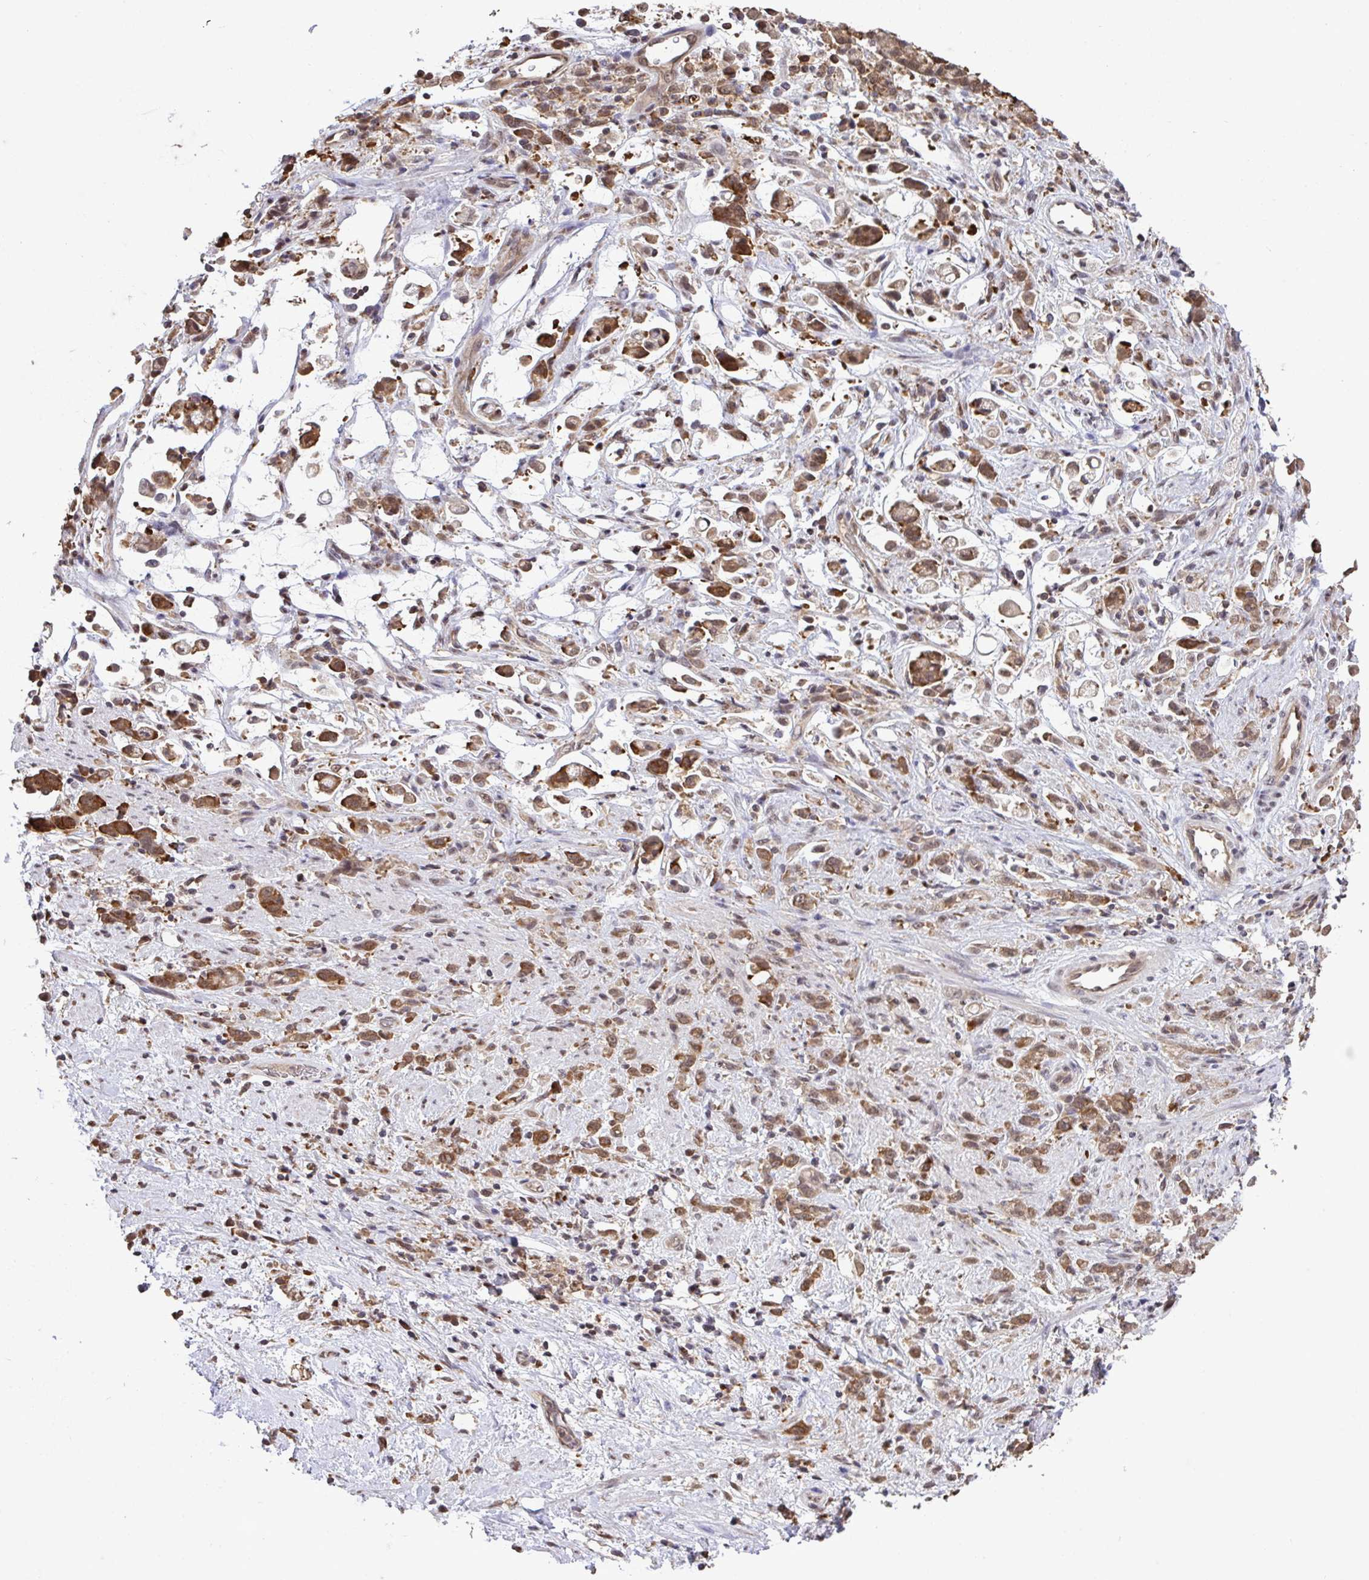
{"staining": {"intensity": "strong", "quantity": ">75%", "location": "cytoplasmic/membranous"}, "tissue": "stomach cancer", "cell_type": "Tumor cells", "image_type": "cancer", "snomed": [{"axis": "morphology", "description": "Adenocarcinoma, NOS"}, {"axis": "topography", "description": "Stomach"}], "caption": "Immunohistochemical staining of adenocarcinoma (stomach) exhibits strong cytoplasmic/membranous protein expression in about >75% of tumor cells. (Brightfield microscopy of DAB IHC at high magnification).", "gene": "C12orf57", "patient": {"sex": "female", "age": 60}}